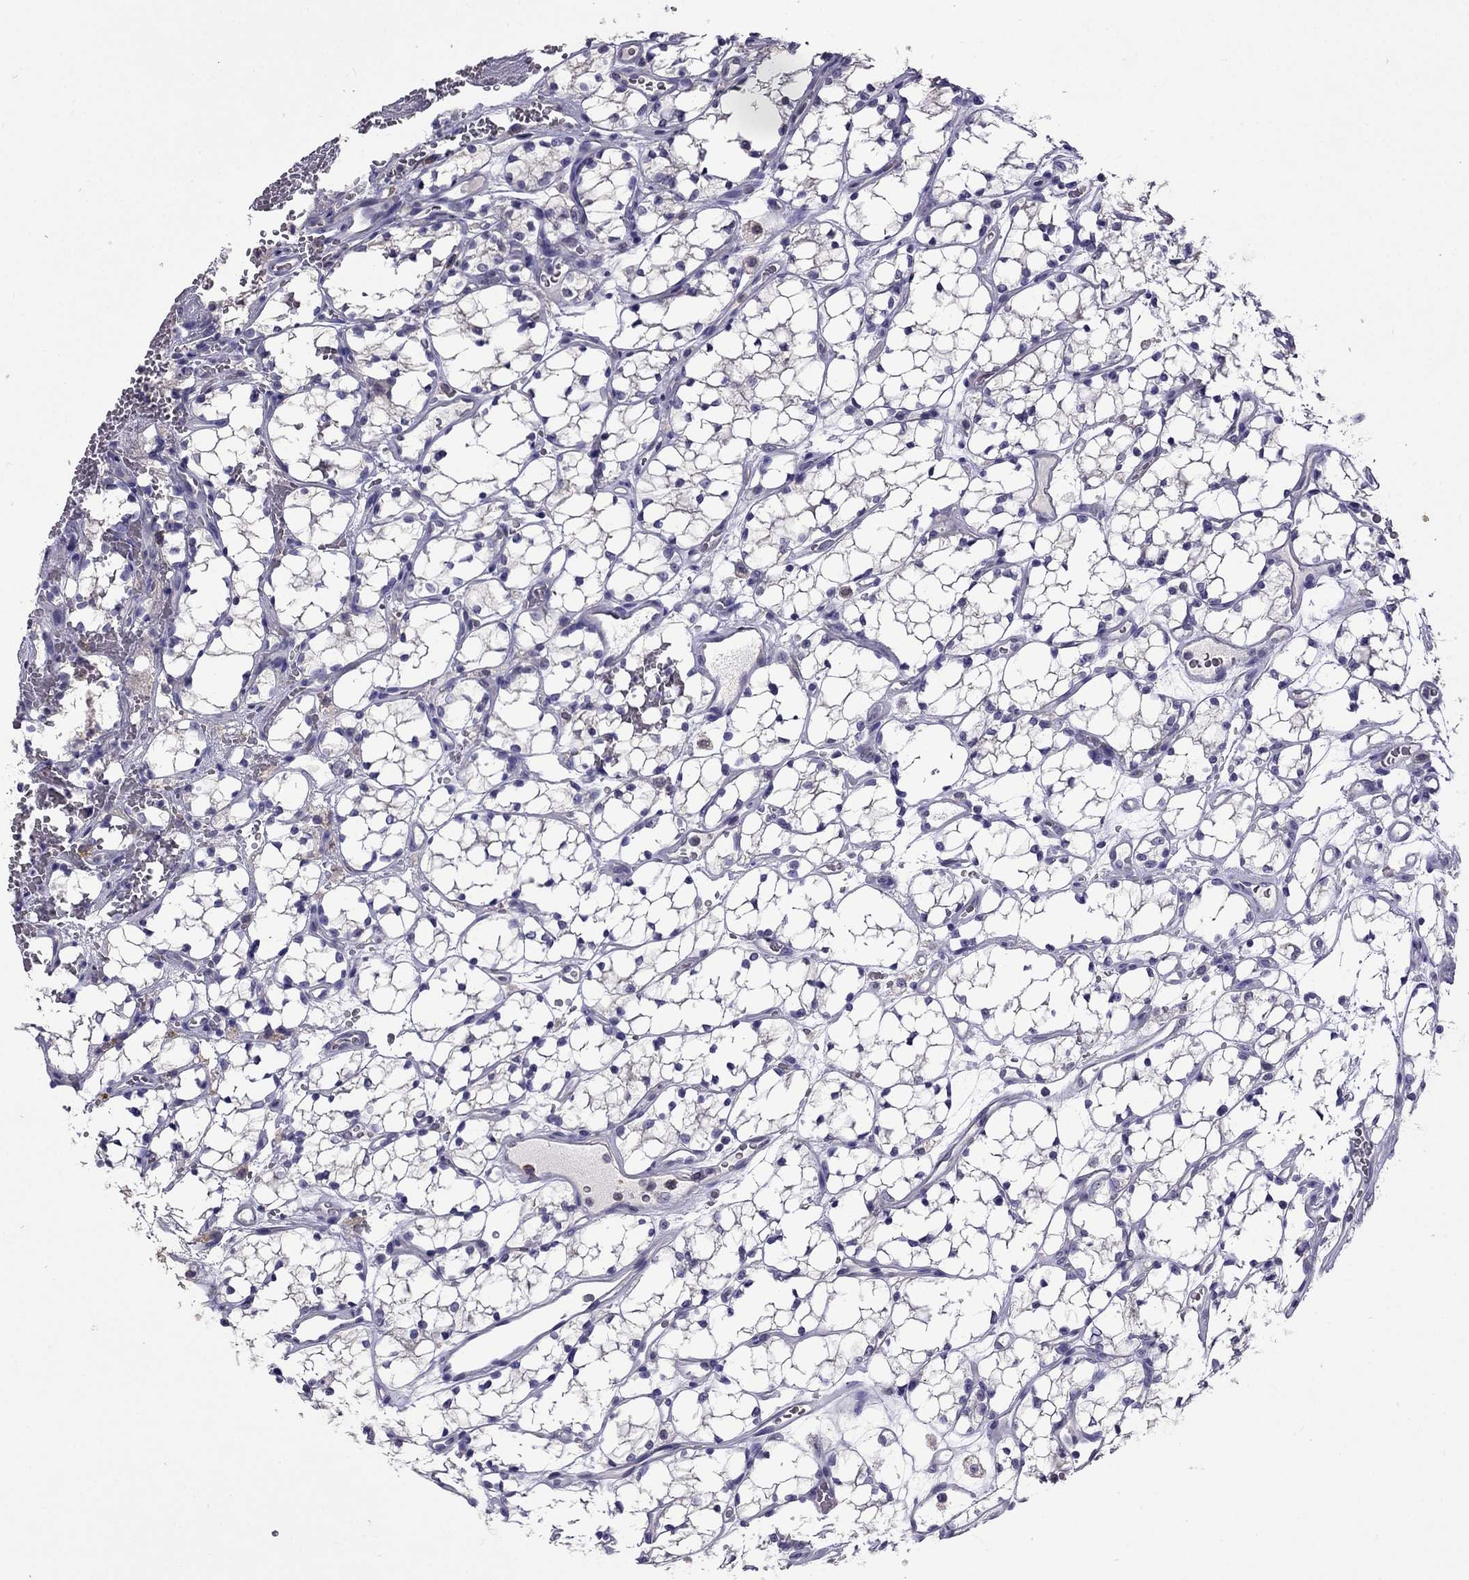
{"staining": {"intensity": "negative", "quantity": "none", "location": "none"}, "tissue": "renal cancer", "cell_type": "Tumor cells", "image_type": "cancer", "snomed": [{"axis": "morphology", "description": "Adenocarcinoma, NOS"}, {"axis": "topography", "description": "Kidney"}], "caption": "This histopathology image is of renal cancer (adenocarcinoma) stained with immunohistochemistry to label a protein in brown with the nuclei are counter-stained blue. There is no positivity in tumor cells.", "gene": "AQP9", "patient": {"sex": "female", "age": 69}}